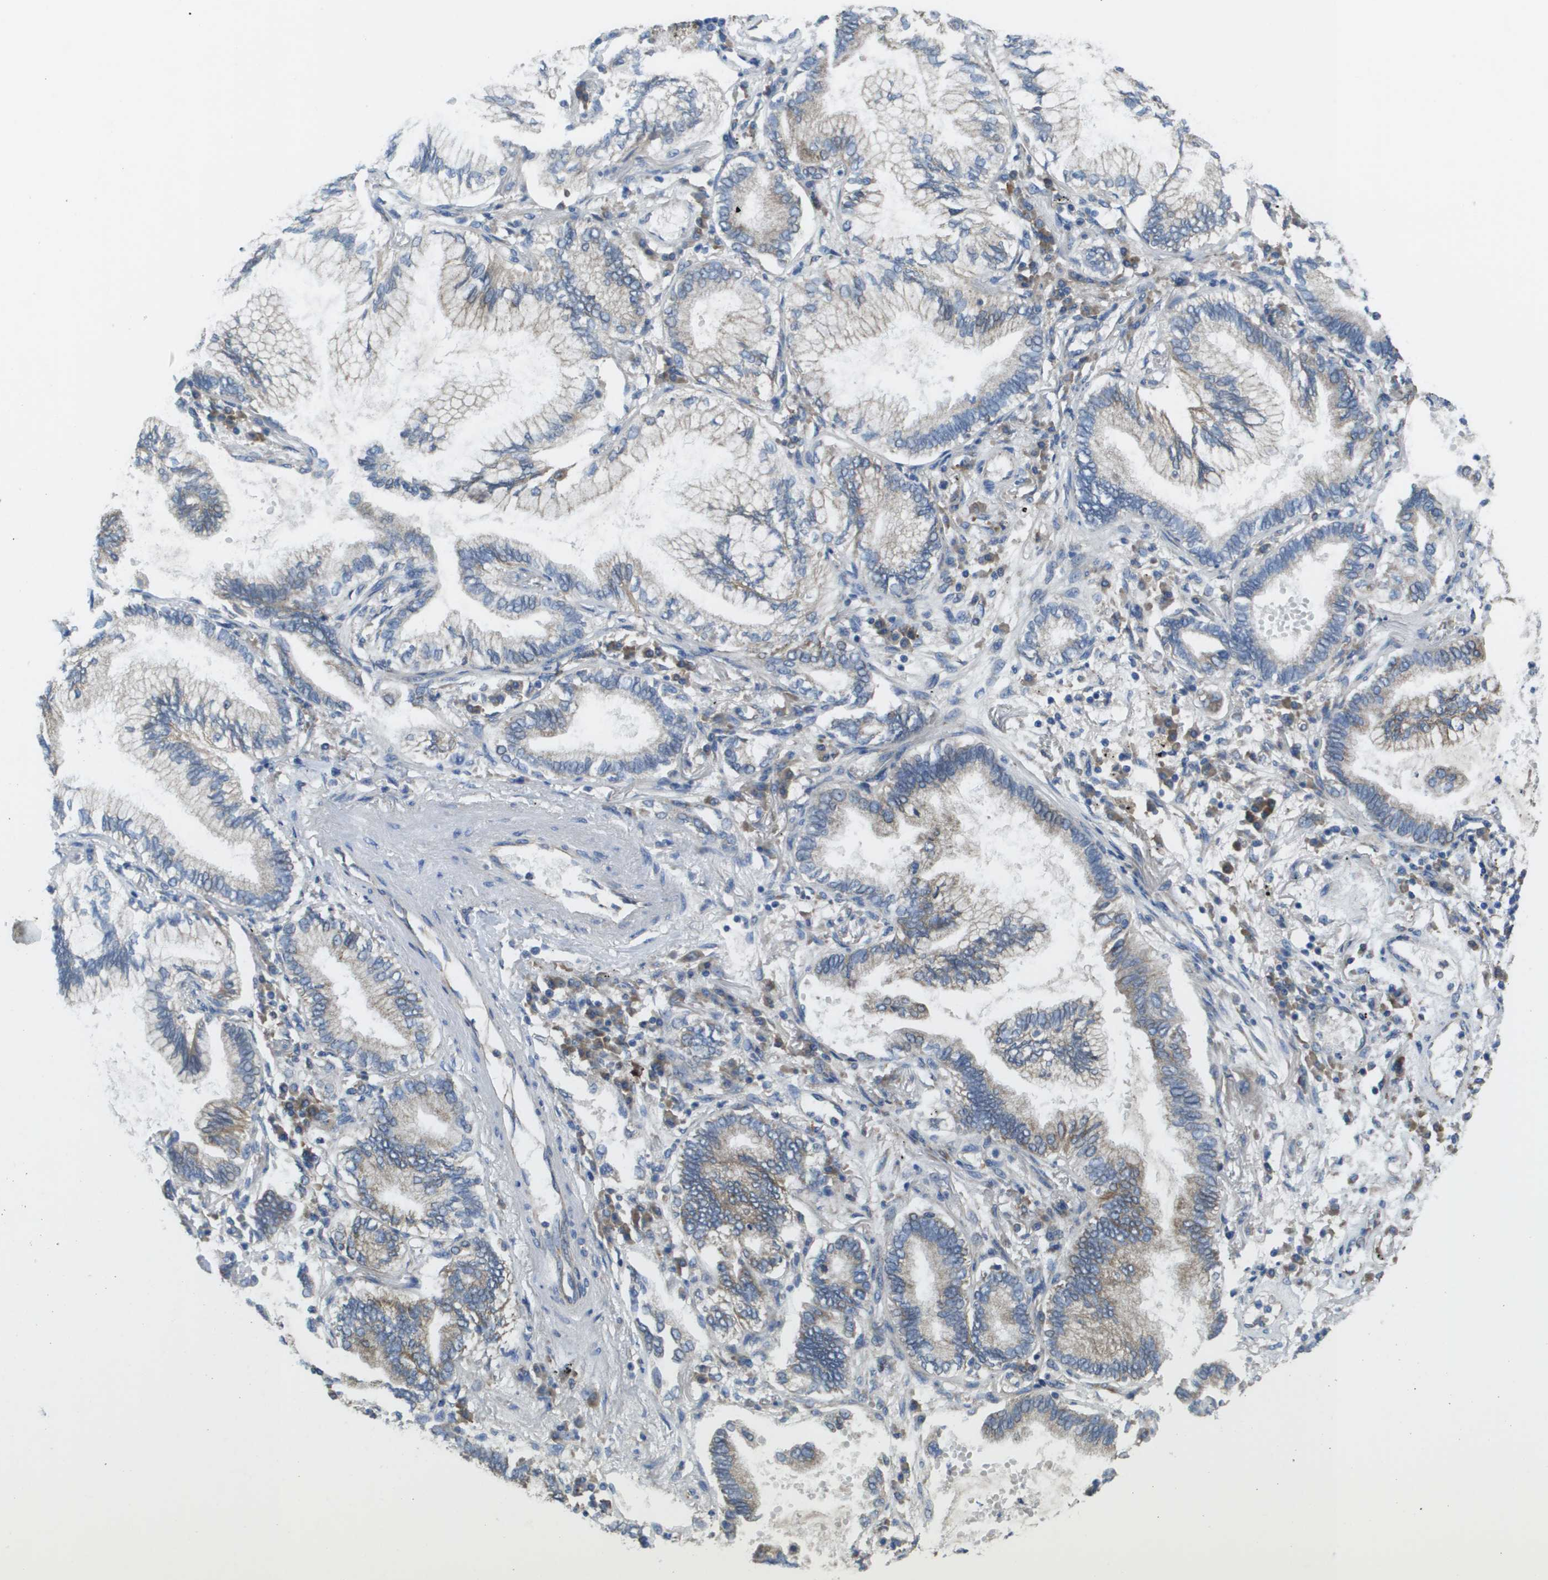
{"staining": {"intensity": "negative", "quantity": "none", "location": "none"}, "tissue": "lung cancer", "cell_type": "Tumor cells", "image_type": "cancer", "snomed": [{"axis": "morphology", "description": "Normal tissue, NOS"}, {"axis": "morphology", "description": "Adenocarcinoma, NOS"}, {"axis": "topography", "description": "Bronchus"}, {"axis": "topography", "description": "Lung"}], "caption": "An image of human adenocarcinoma (lung) is negative for staining in tumor cells.", "gene": "CLCN2", "patient": {"sex": "female", "age": 70}}